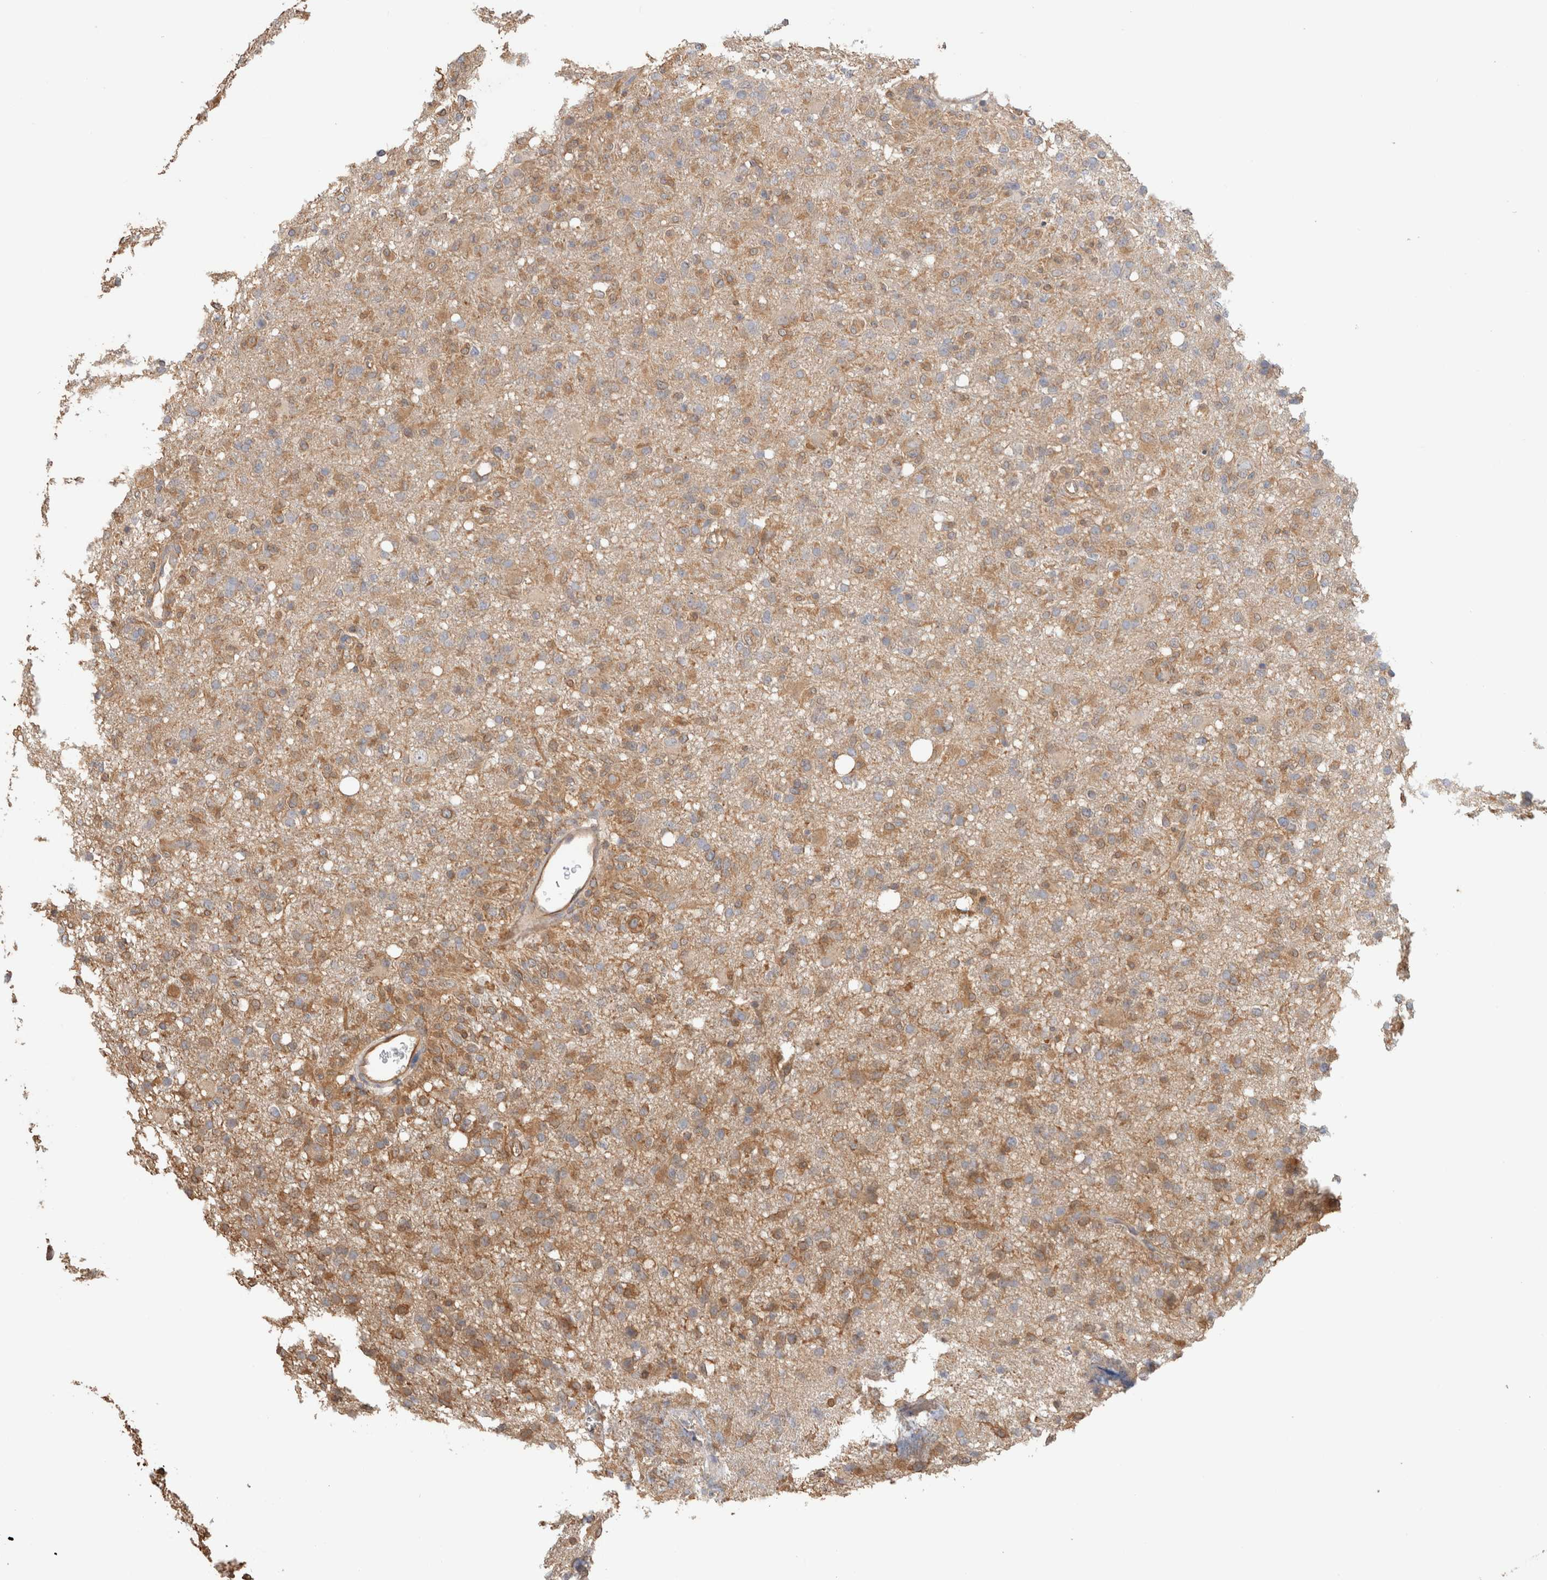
{"staining": {"intensity": "moderate", "quantity": "25%-75%", "location": "cytoplasmic/membranous"}, "tissue": "glioma", "cell_type": "Tumor cells", "image_type": "cancer", "snomed": [{"axis": "morphology", "description": "Glioma, malignant, High grade"}, {"axis": "topography", "description": "Brain"}], "caption": "A brown stain highlights moderate cytoplasmic/membranous positivity of a protein in glioma tumor cells.", "gene": "CFAP418", "patient": {"sex": "female", "age": 57}}